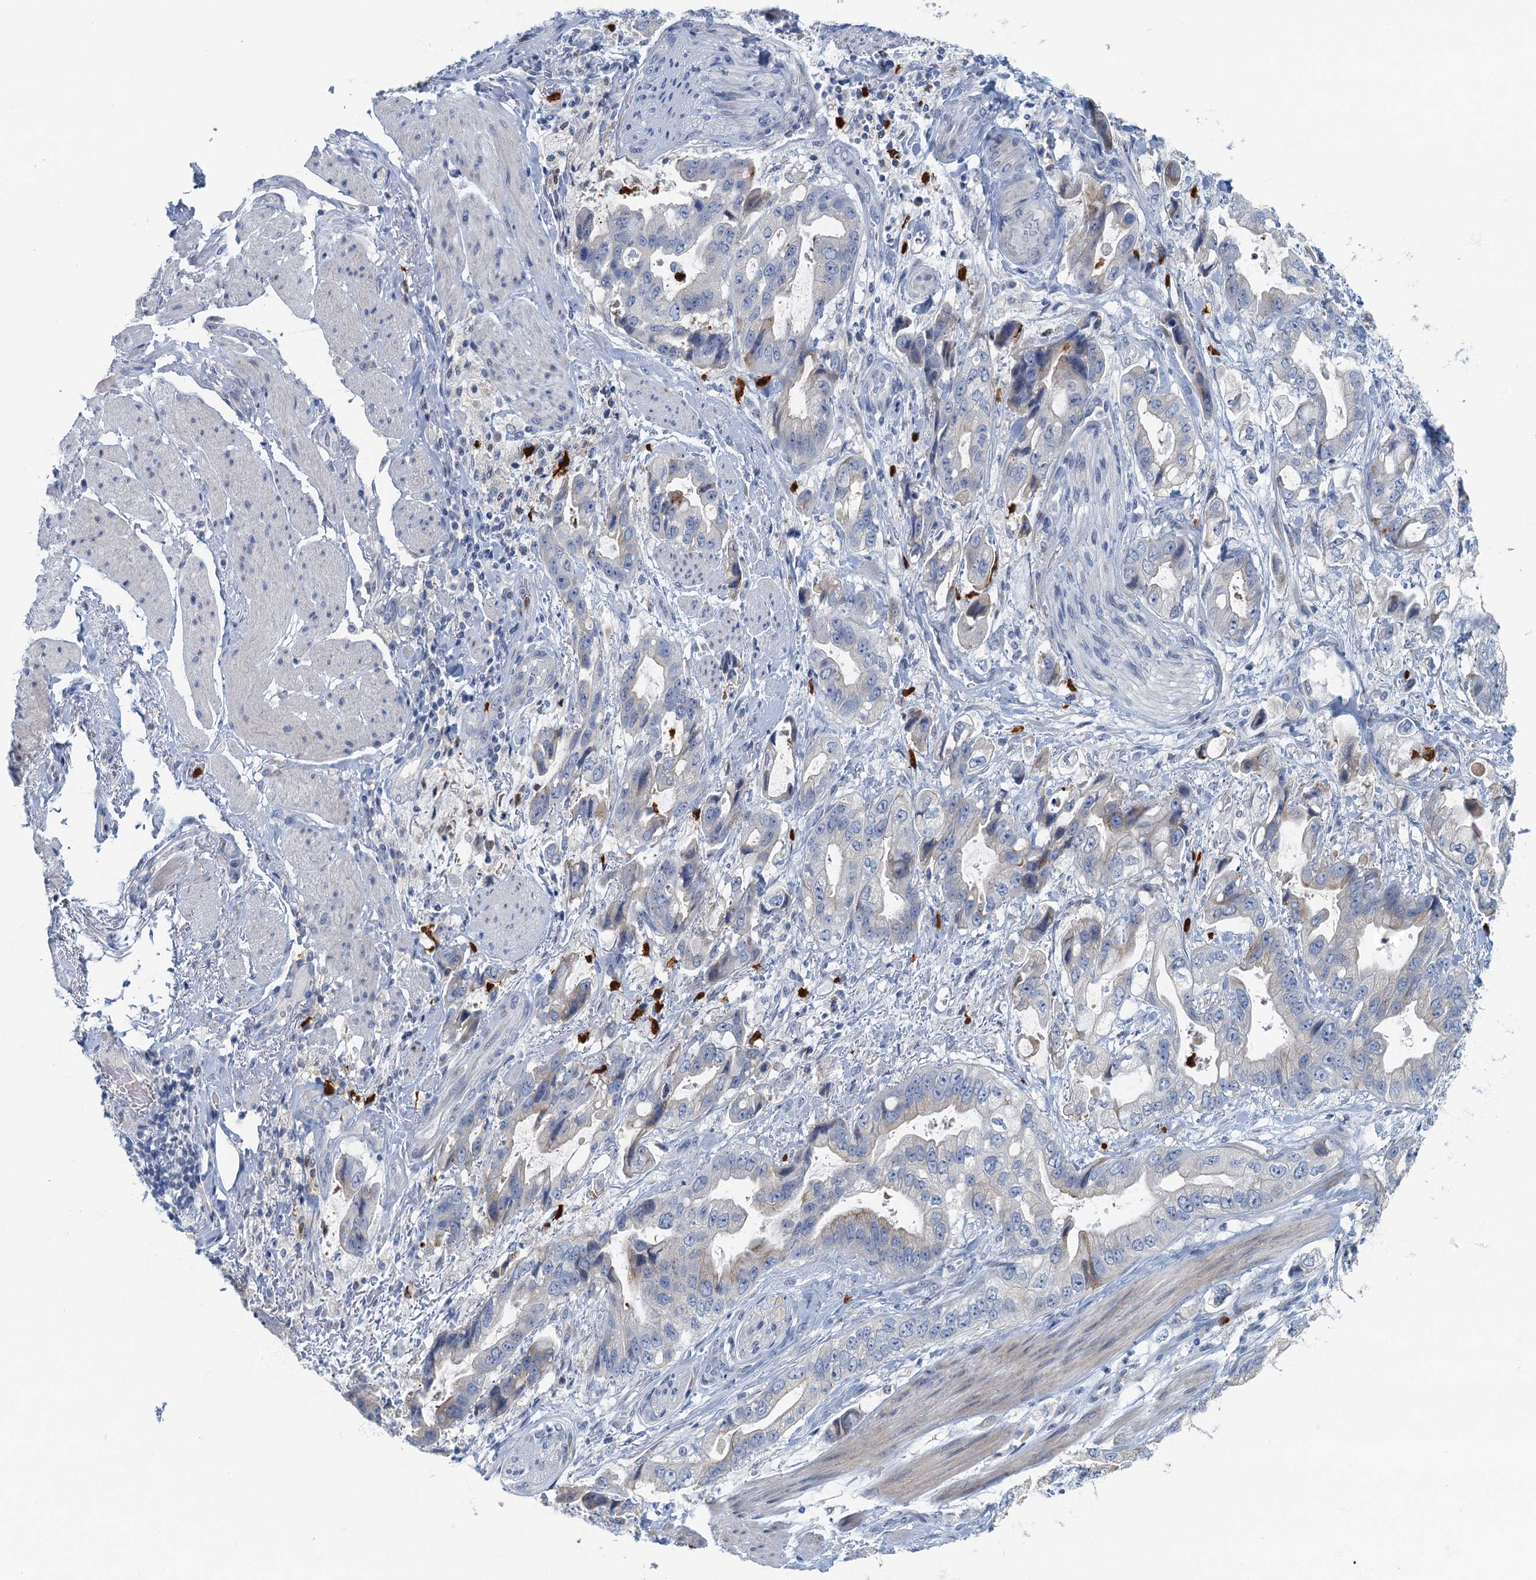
{"staining": {"intensity": "weak", "quantity": "<25%", "location": "cytoplasmic/membranous"}, "tissue": "stomach cancer", "cell_type": "Tumor cells", "image_type": "cancer", "snomed": [{"axis": "morphology", "description": "Adenocarcinoma, NOS"}, {"axis": "topography", "description": "Stomach"}], "caption": "Immunohistochemistry (IHC) histopathology image of human stomach adenocarcinoma stained for a protein (brown), which exhibits no staining in tumor cells.", "gene": "ANKDD1A", "patient": {"sex": "male", "age": 62}}